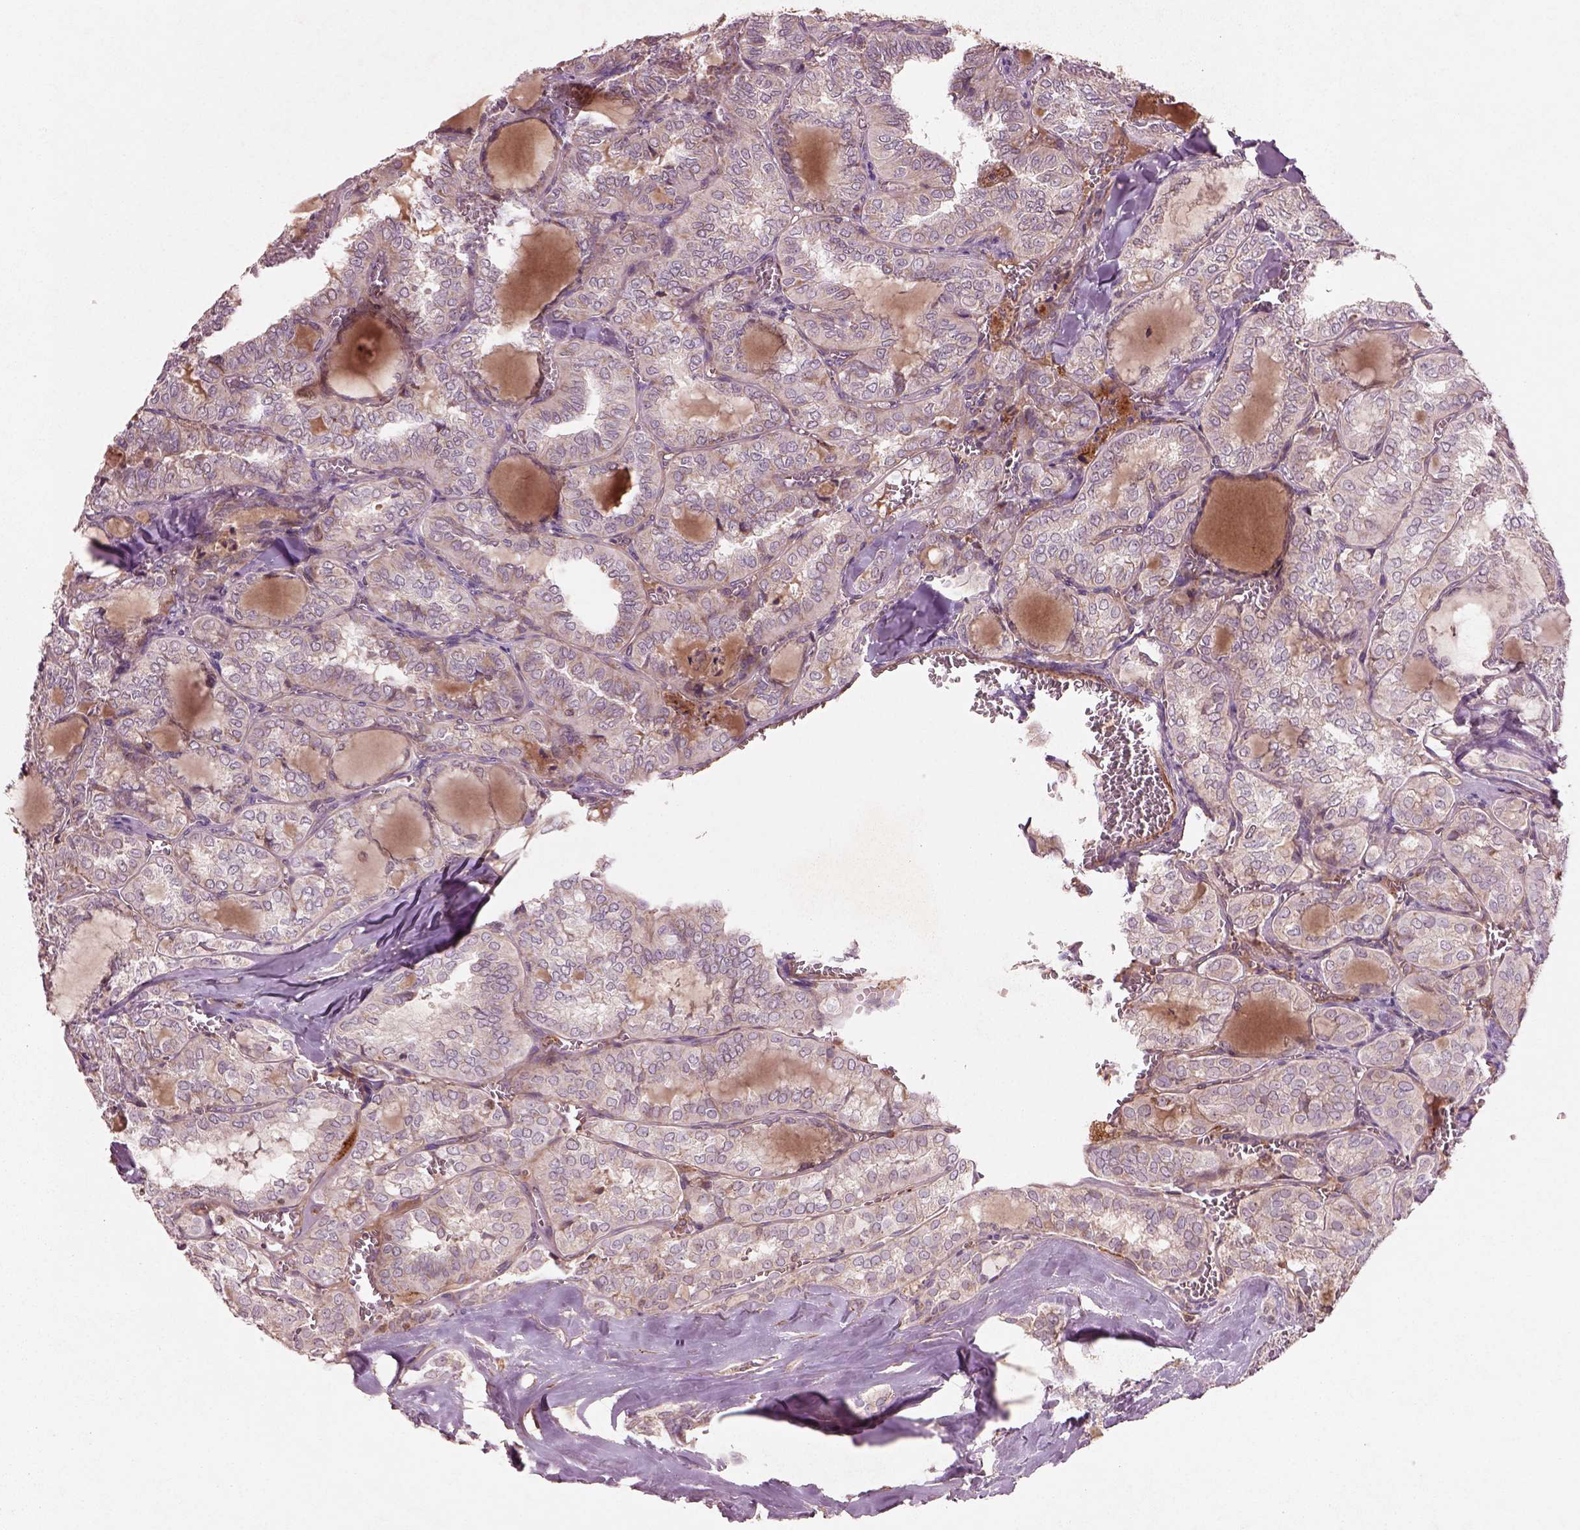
{"staining": {"intensity": "weak", "quantity": "<25%", "location": "cytoplasmic/membranous"}, "tissue": "thyroid cancer", "cell_type": "Tumor cells", "image_type": "cancer", "snomed": [{"axis": "morphology", "description": "Papillary adenocarcinoma, NOS"}, {"axis": "topography", "description": "Thyroid gland"}], "caption": "High magnification brightfield microscopy of papillary adenocarcinoma (thyroid) stained with DAB (brown) and counterstained with hematoxylin (blue): tumor cells show no significant staining. (DAB (3,3'-diaminobenzidine) IHC with hematoxylin counter stain).", "gene": "SLC25A5", "patient": {"sex": "female", "age": 41}}